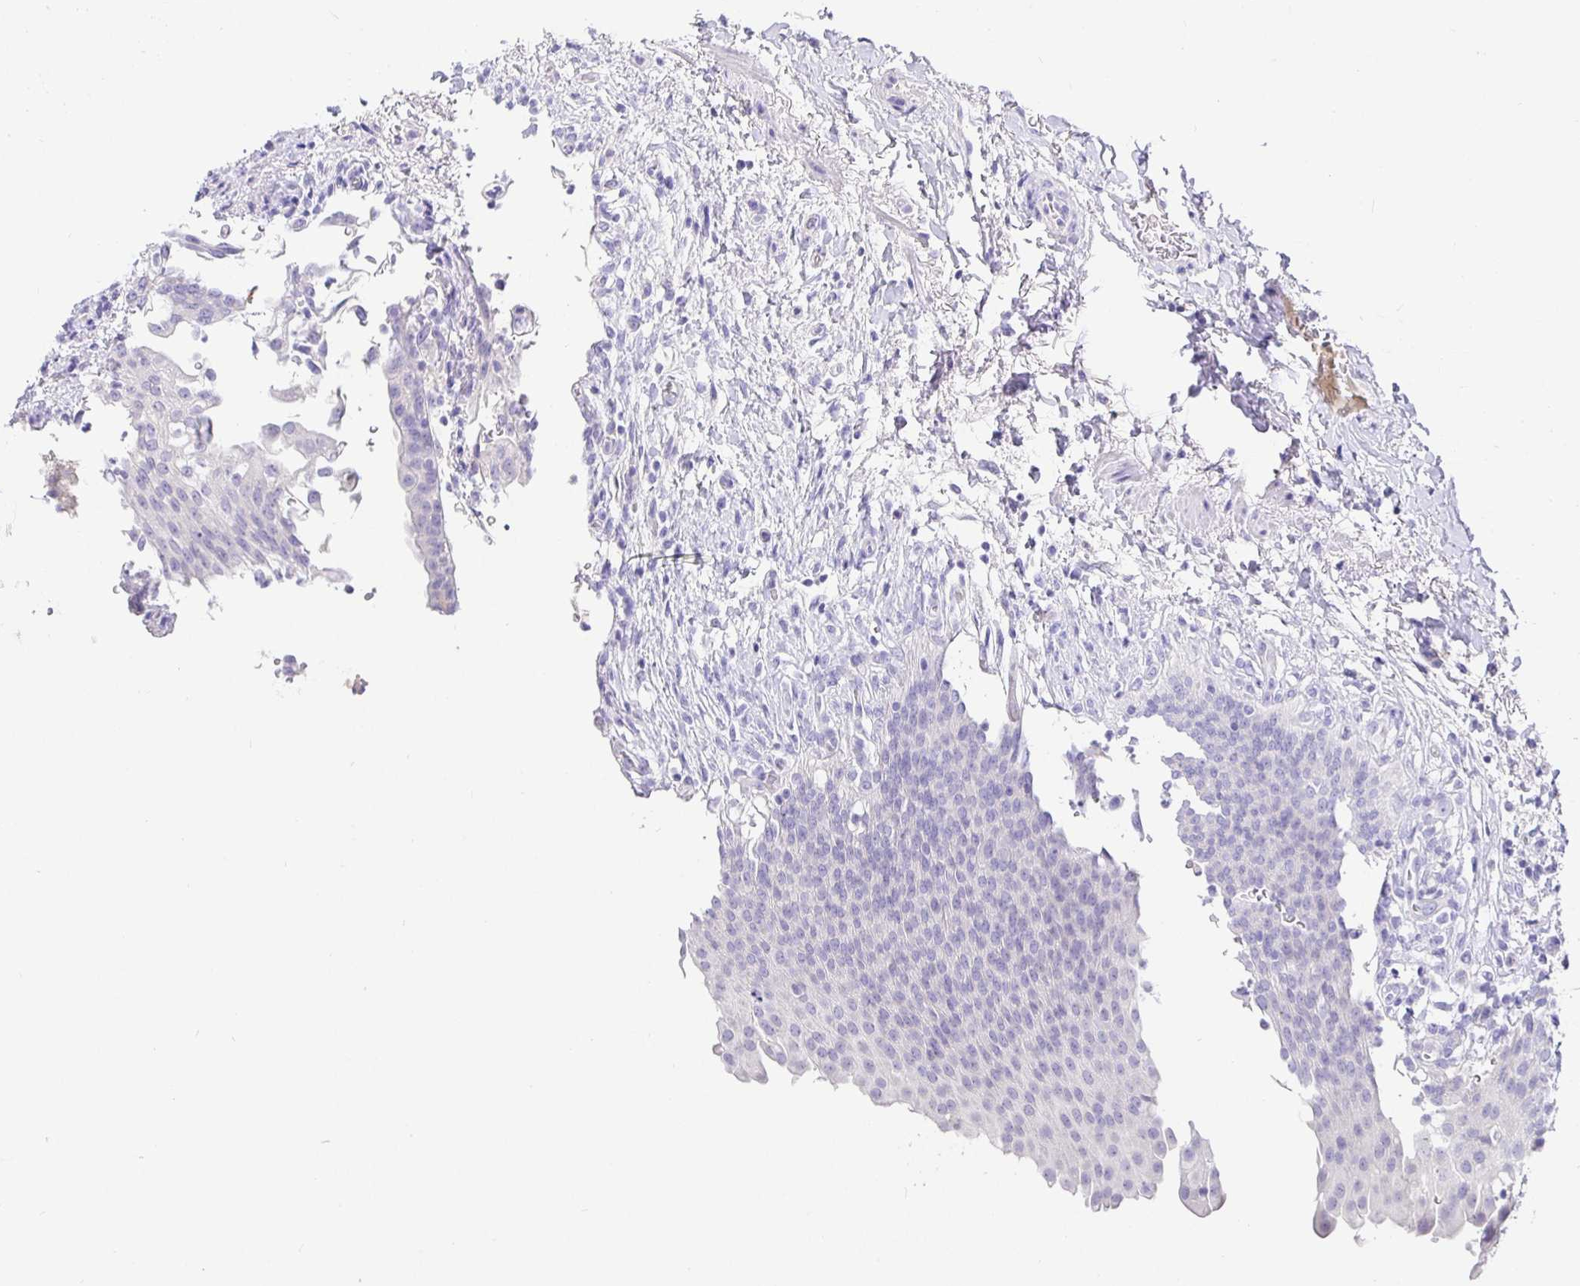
{"staining": {"intensity": "negative", "quantity": "none", "location": "none"}, "tissue": "urinary bladder", "cell_type": "Urothelial cells", "image_type": "normal", "snomed": [{"axis": "morphology", "description": "Normal tissue, NOS"}, {"axis": "topography", "description": "Urinary bladder"}, {"axis": "topography", "description": "Peripheral nerve tissue"}], "caption": "Immunohistochemical staining of unremarkable human urinary bladder displays no significant positivity in urothelial cells. Nuclei are stained in blue.", "gene": "TPTE", "patient": {"sex": "female", "age": 60}}